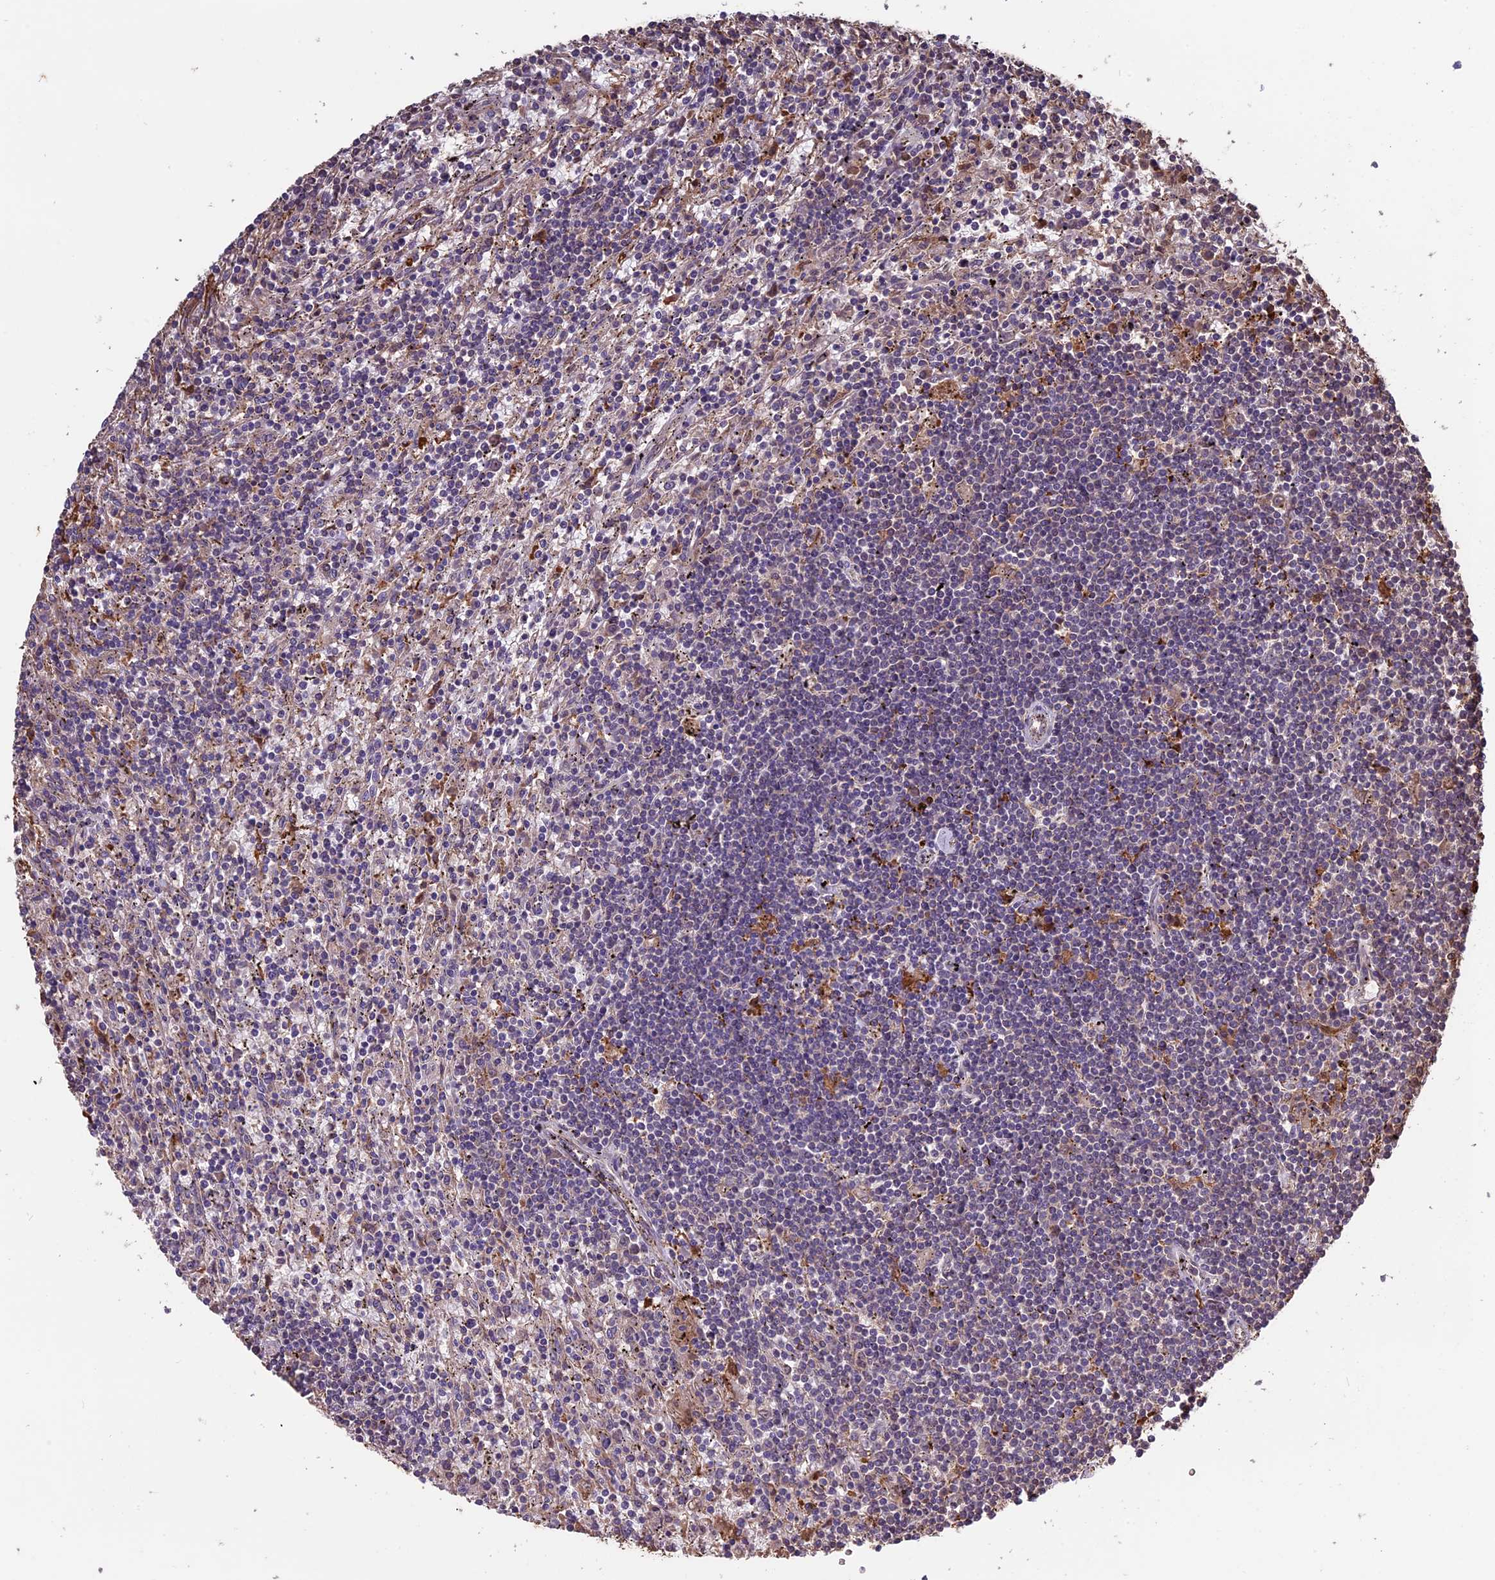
{"staining": {"intensity": "negative", "quantity": "none", "location": "none"}, "tissue": "lymphoma", "cell_type": "Tumor cells", "image_type": "cancer", "snomed": [{"axis": "morphology", "description": "Malignant lymphoma, non-Hodgkin's type, Low grade"}, {"axis": "topography", "description": "Spleen"}], "caption": "Tumor cells show no significant expression in lymphoma.", "gene": "VWA3A", "patient": {"sex": "male", "age": 76}}